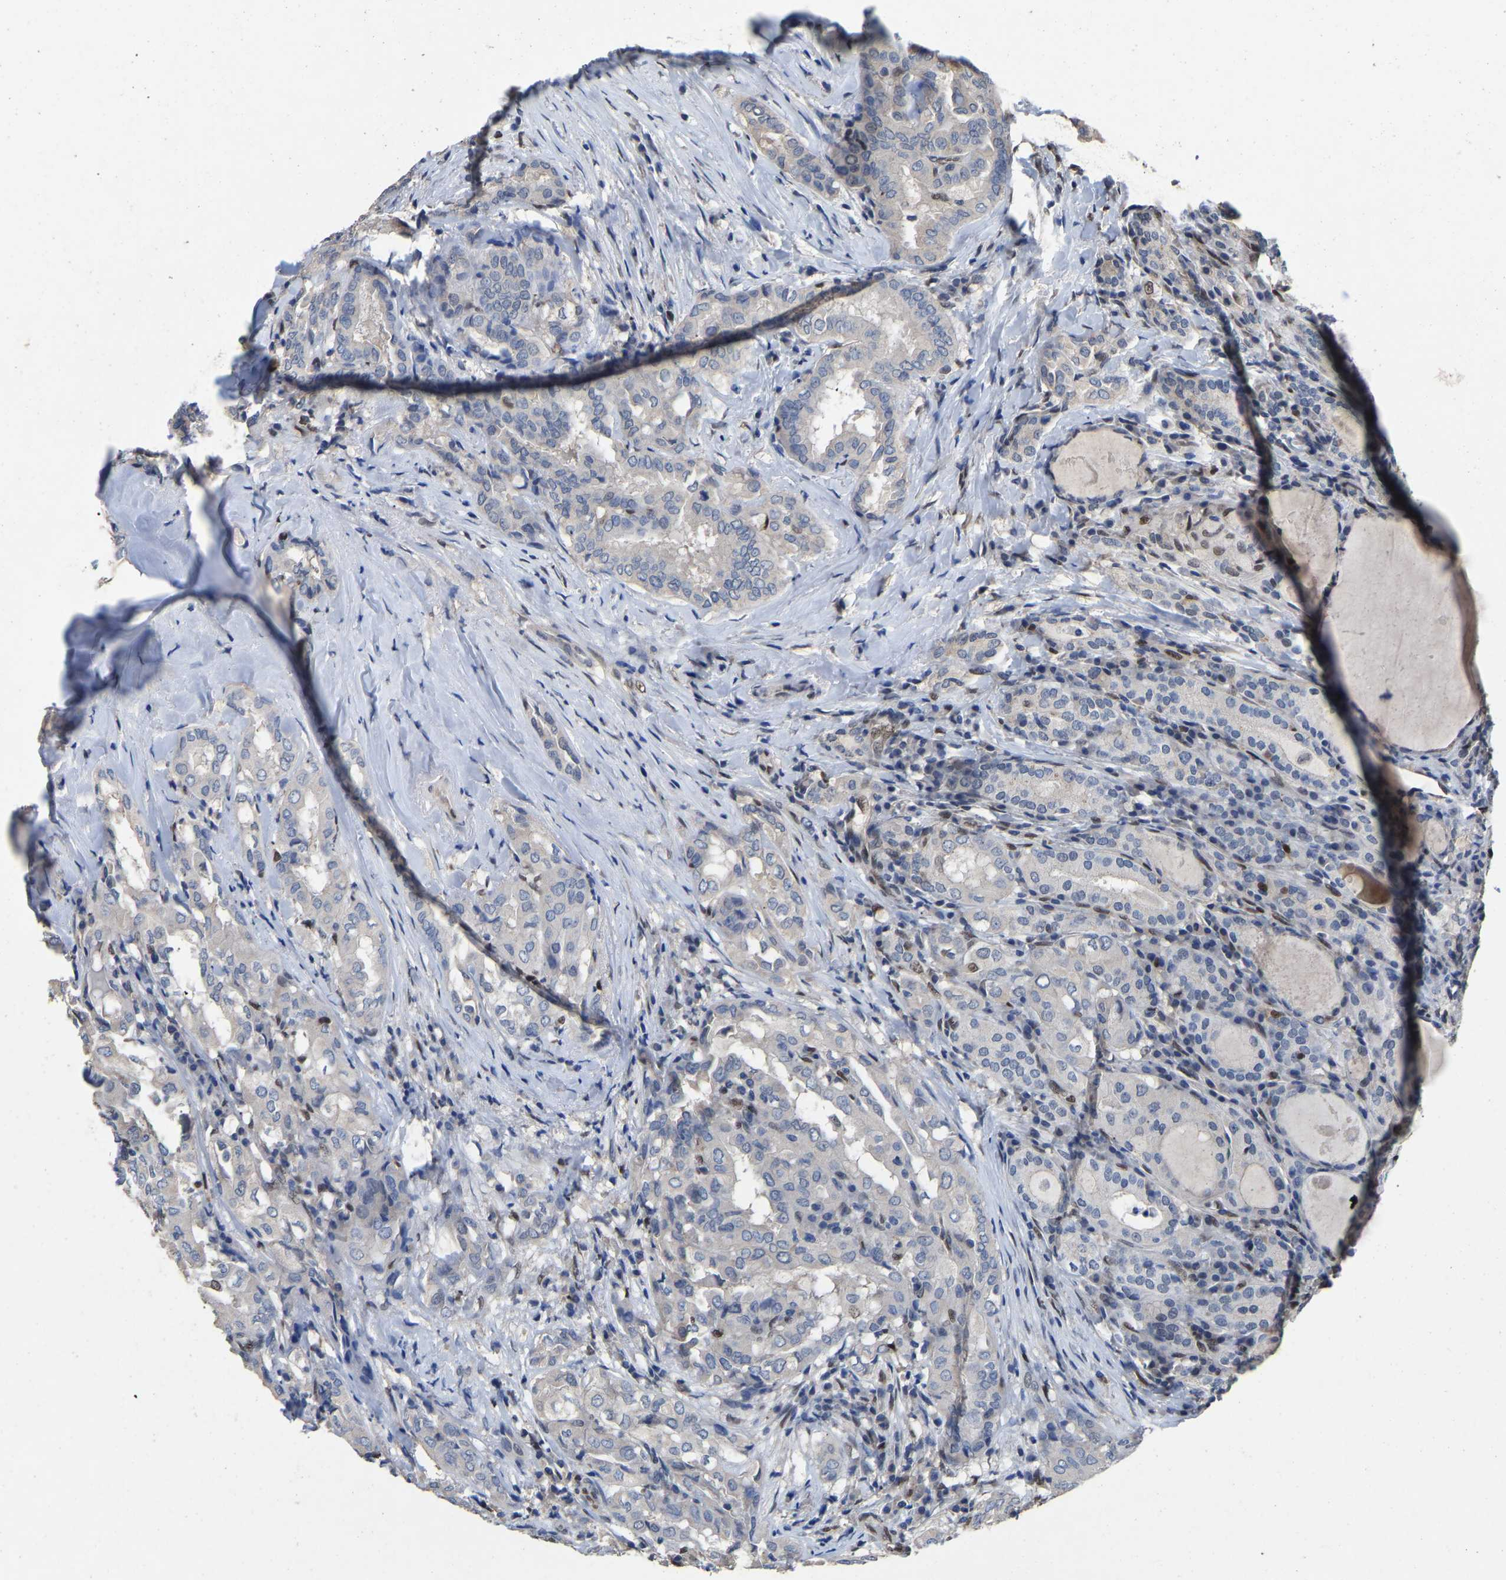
{"staining": {"intensity": "negative", "quantity": "none", "location": "none"}, "tissue": "thyroid cancer", "cell_type": "Tumor cells", "image_type": "cancer", "snomed": [{"axis": "morphology", "description": "Papillary adenocarcinoma, NOS"}, {"axis": "topography", "description": "Thyroid gland"}], "caption": "The immunohistochemistry (IHC) photomicrograph has no significant expression in tumor cells of papillary adenocarcinoma (thyroid) tissue.", "gene": "QKI", "patient": {"sex": "female", "age": 42}}